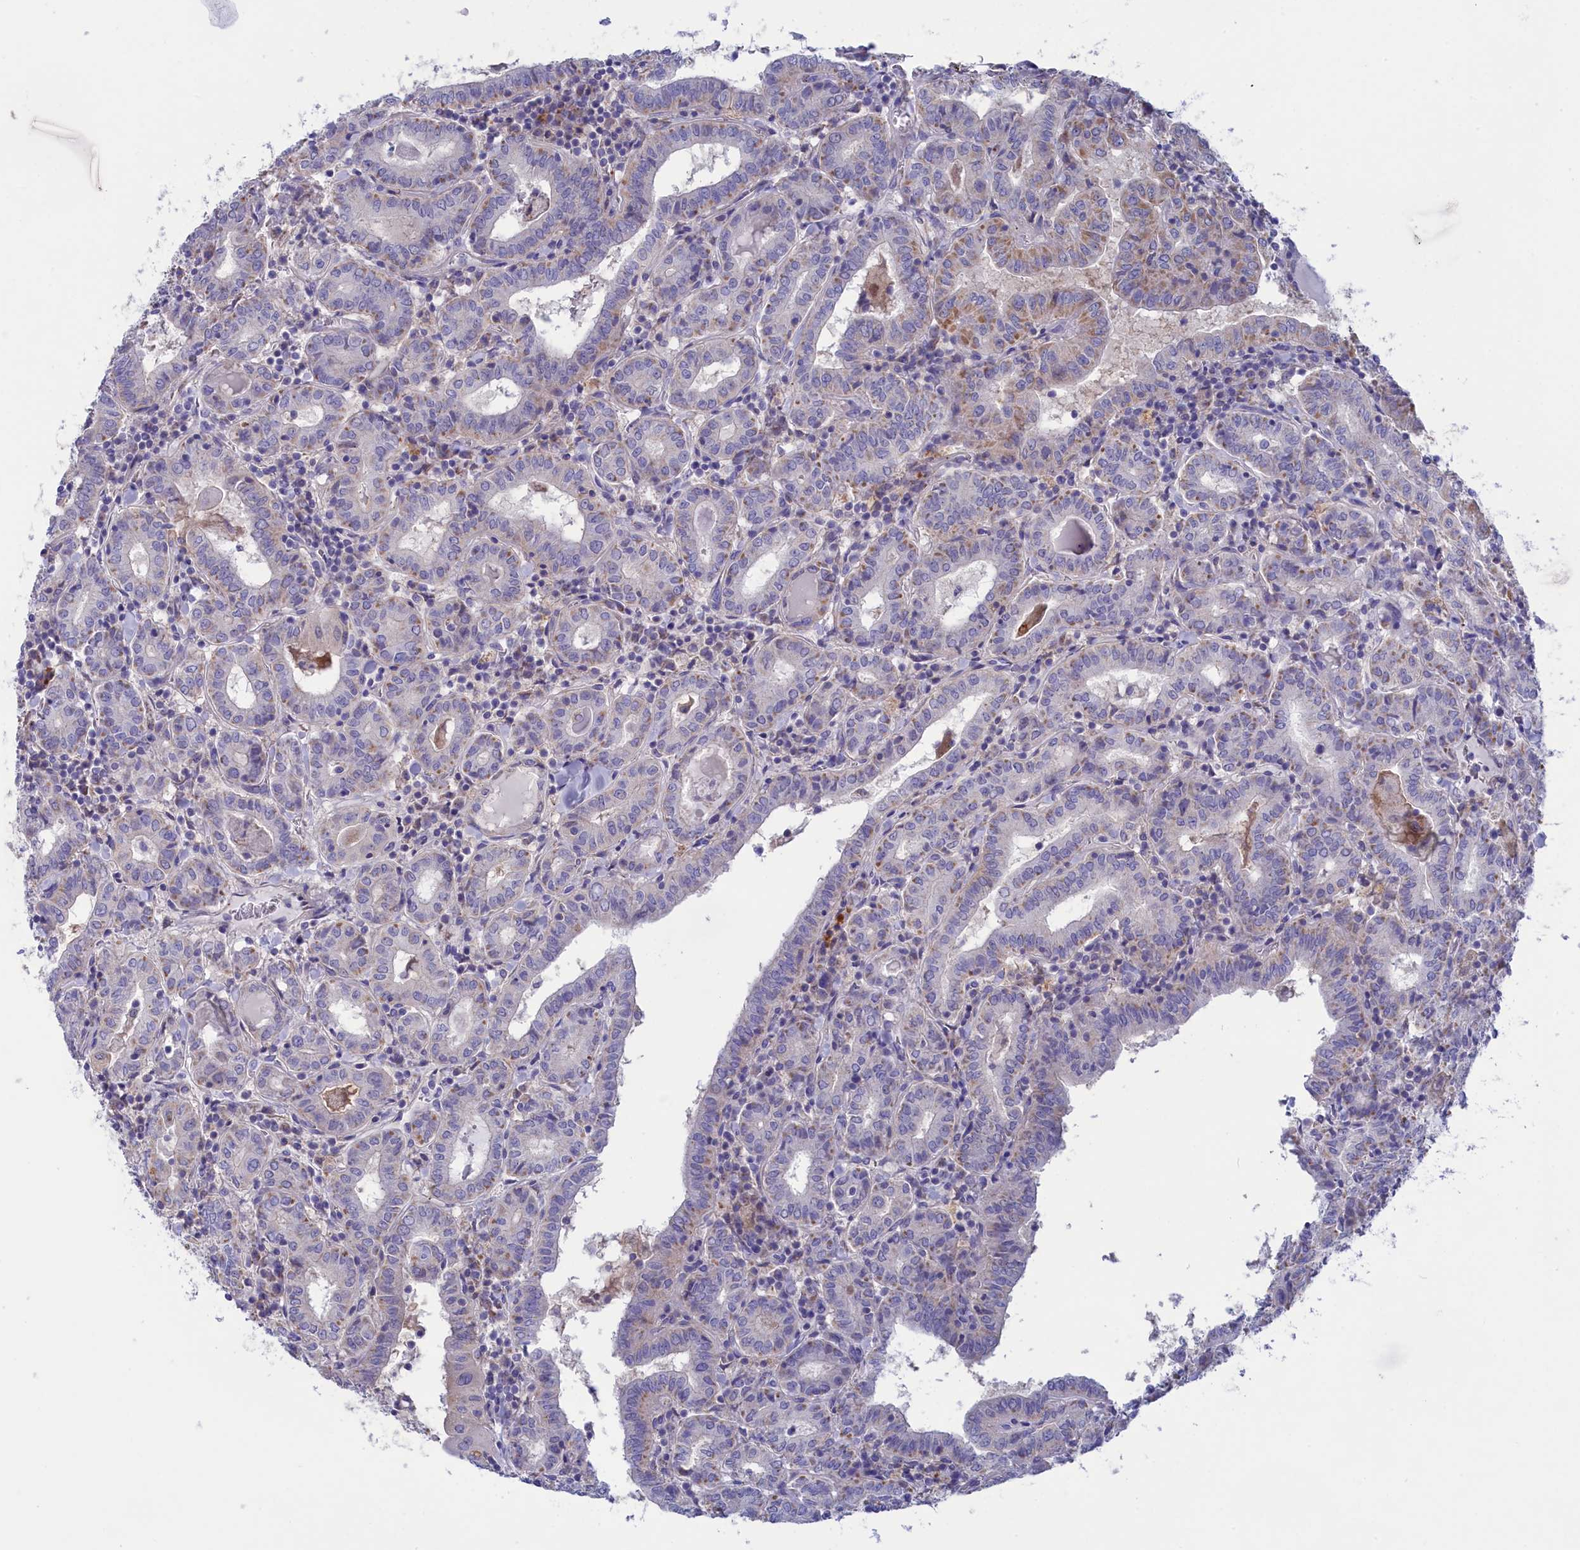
{"staining": {"intensity": "moderate", "quantity": "<25%", "location": "cytoplasmic/membranous"}, "tissue": "thyroid cancer", "cell_type": "Tumor cells", "image_type": "cancer", "snomed": [{"axis": "morphology", "description": "Papillary adenocarcinoma, NOS"}, {"axis": "topography", "description": "Thyroid gland"}], "caption": "This is an image of immunohistochemistry (IHC) staining of papillary adenocarcinoma (thyroid), which shows moderate positivity in the cytoplasmic/membranous of tumor cells.", "gene": "WDR6", "patient": {"sex": "female", "age": 72}}